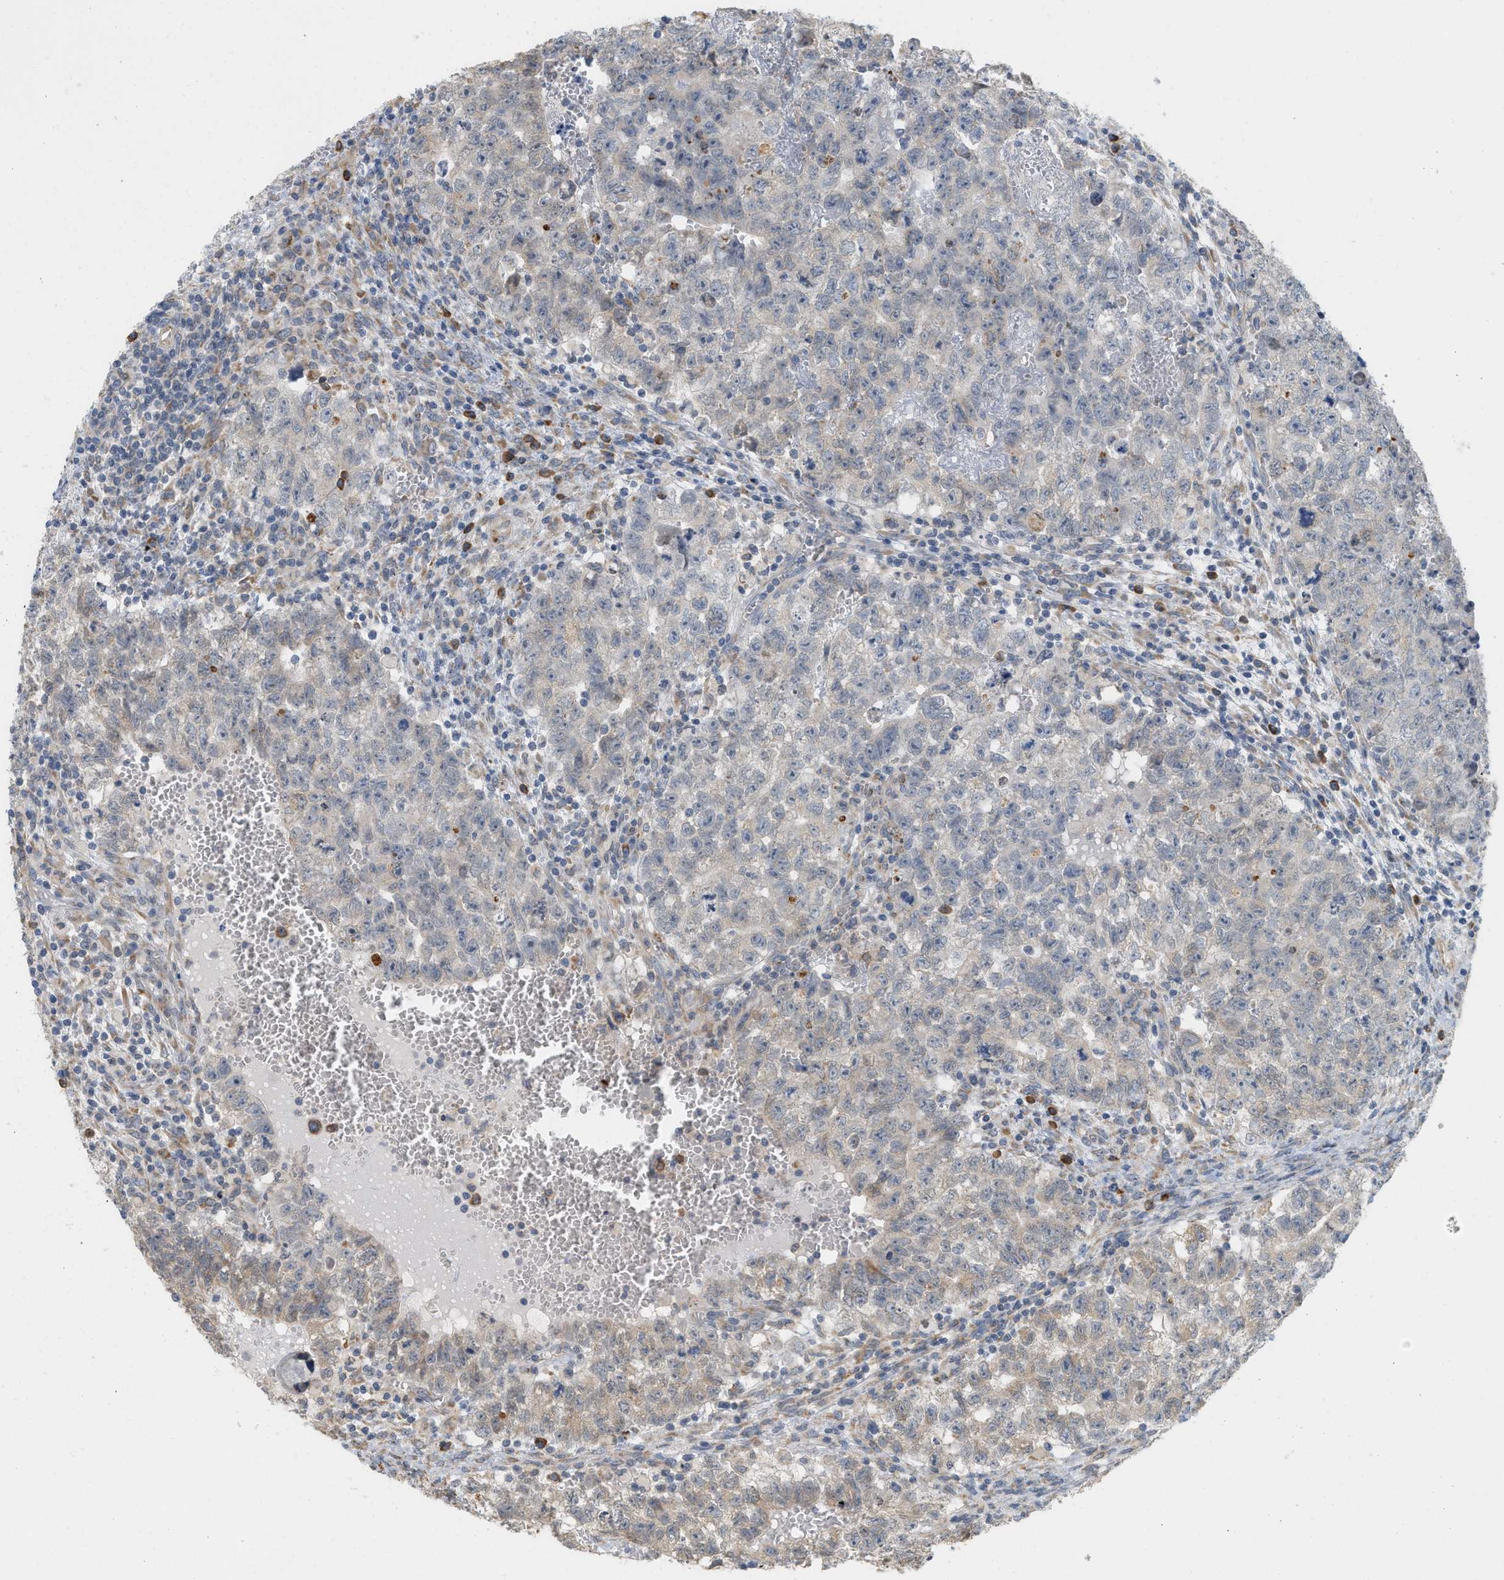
{"staining": {"intensity": "weak", "quantity": "25%-75%", "location": "cytoplasmic/membranous"}, "tissue": "testis cancer", "cell_type": "Tumor cells", "image_type": "cancer", "snomed": [{"axis": "morphology", "description": "Seminoma, NOS"}, {"axis": "morphology", "description": "Carcinoma, Embryonal, NOS"}, {"axis": "topography", "description": "Testis"}], "caption": "Protein expression analysis of human seminoma (testis) reveals weak cytoplasmic/membranous positivity in approximately 25%-75% of tumor cells.", "gene": "SVOP", "patient": {"sex": "male", "age": 38}}